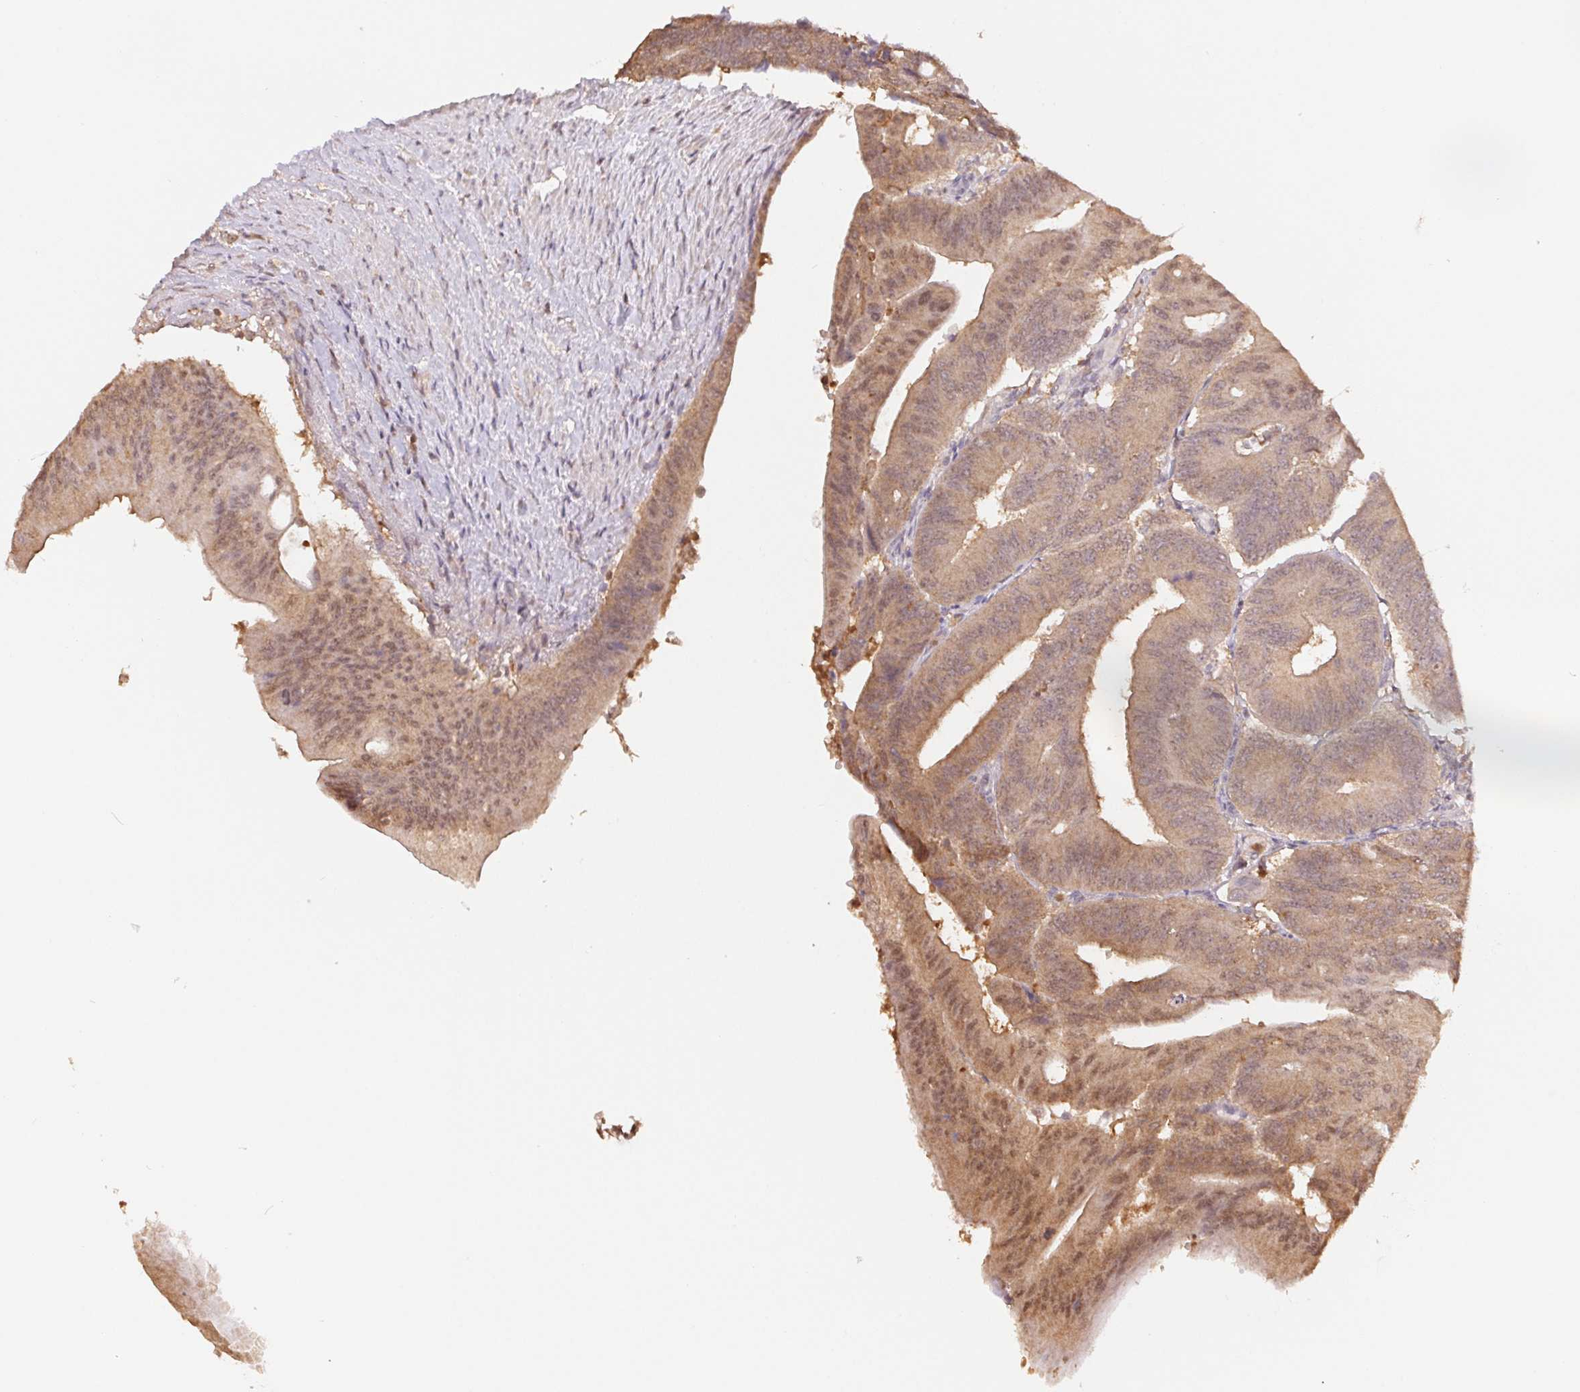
{"staining": {"intensity": "weak", "quantity": ">75%", "location": "cytoplasmic/membranous,nuclear"}, "tissue": "colorectal cancer", "cell_type": "Tumor cells", "image_type": "cancer", "snomed": [{"axis": "morphology", "description": "Adenocarcinoma, NOS"}, {"axis": "topography", "description": "Colon"}], "caption": "Protein staining of colorectal adenocarcinoma tissue shows weak cytoplasmic/membranous and nuclear staining in approximately >75% of tumor cells.", "gene": "CDC123", "patient": {"sex": "male", "age": 65}}